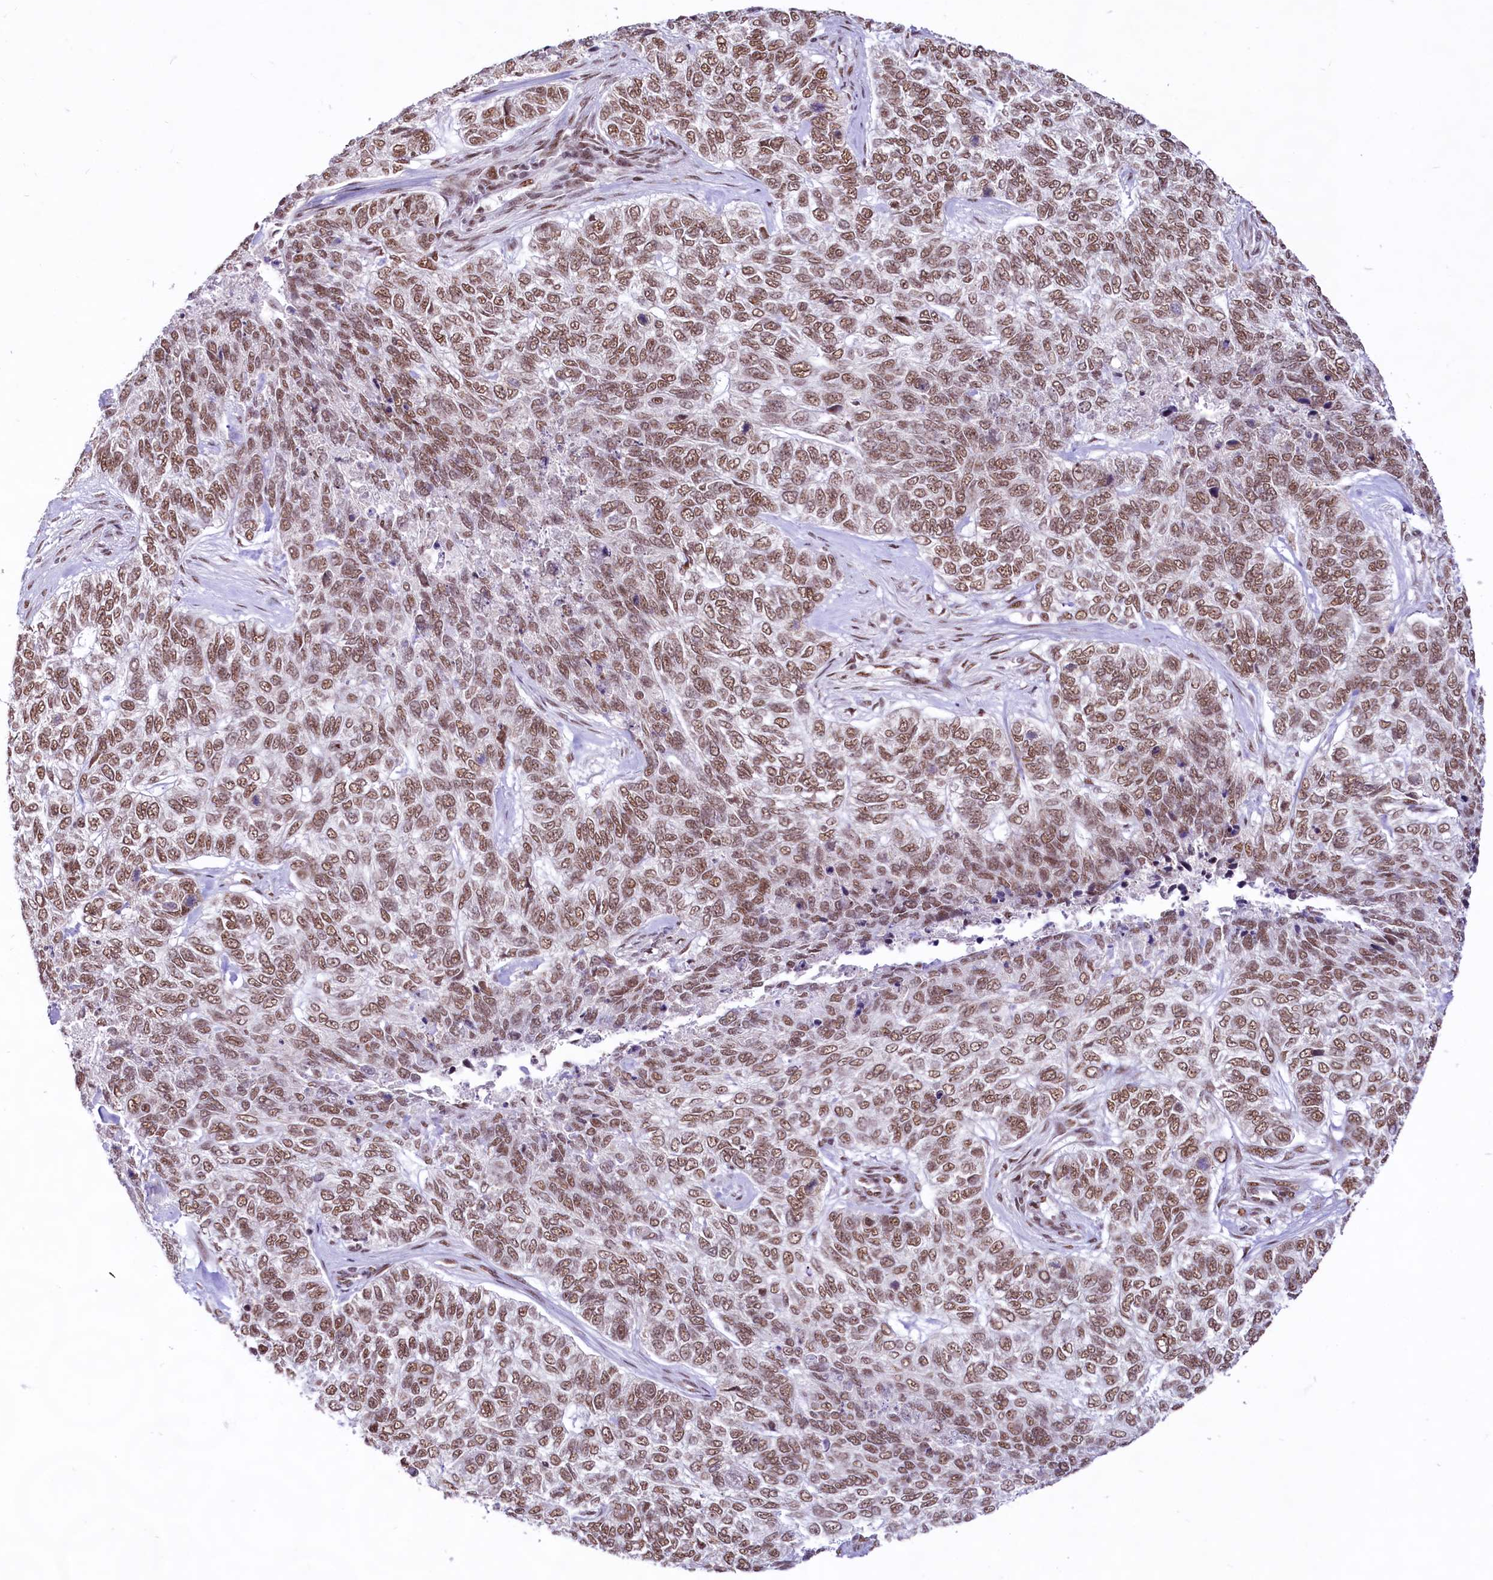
{"staining": {"intensity": "moderate", "quantity": ">75%", "location": "nuclear"}, "tissue": "skin cancer", "cell_type": "Tumor cells", "image_type": "cancer", "snomed": [{"axis": "morphology", "description": "Basal cell carcinoma"}, {"axis": "topography", "description": "Skin"}], "caption": "This is a histology image of immunohistochemistry (IHC) staining of basal cell carcinoma (skin), which shows moderate expression in the nuclear of tumor cells.", "gene": "HIRA", "patient": {"sex": "female", "age": 65}}